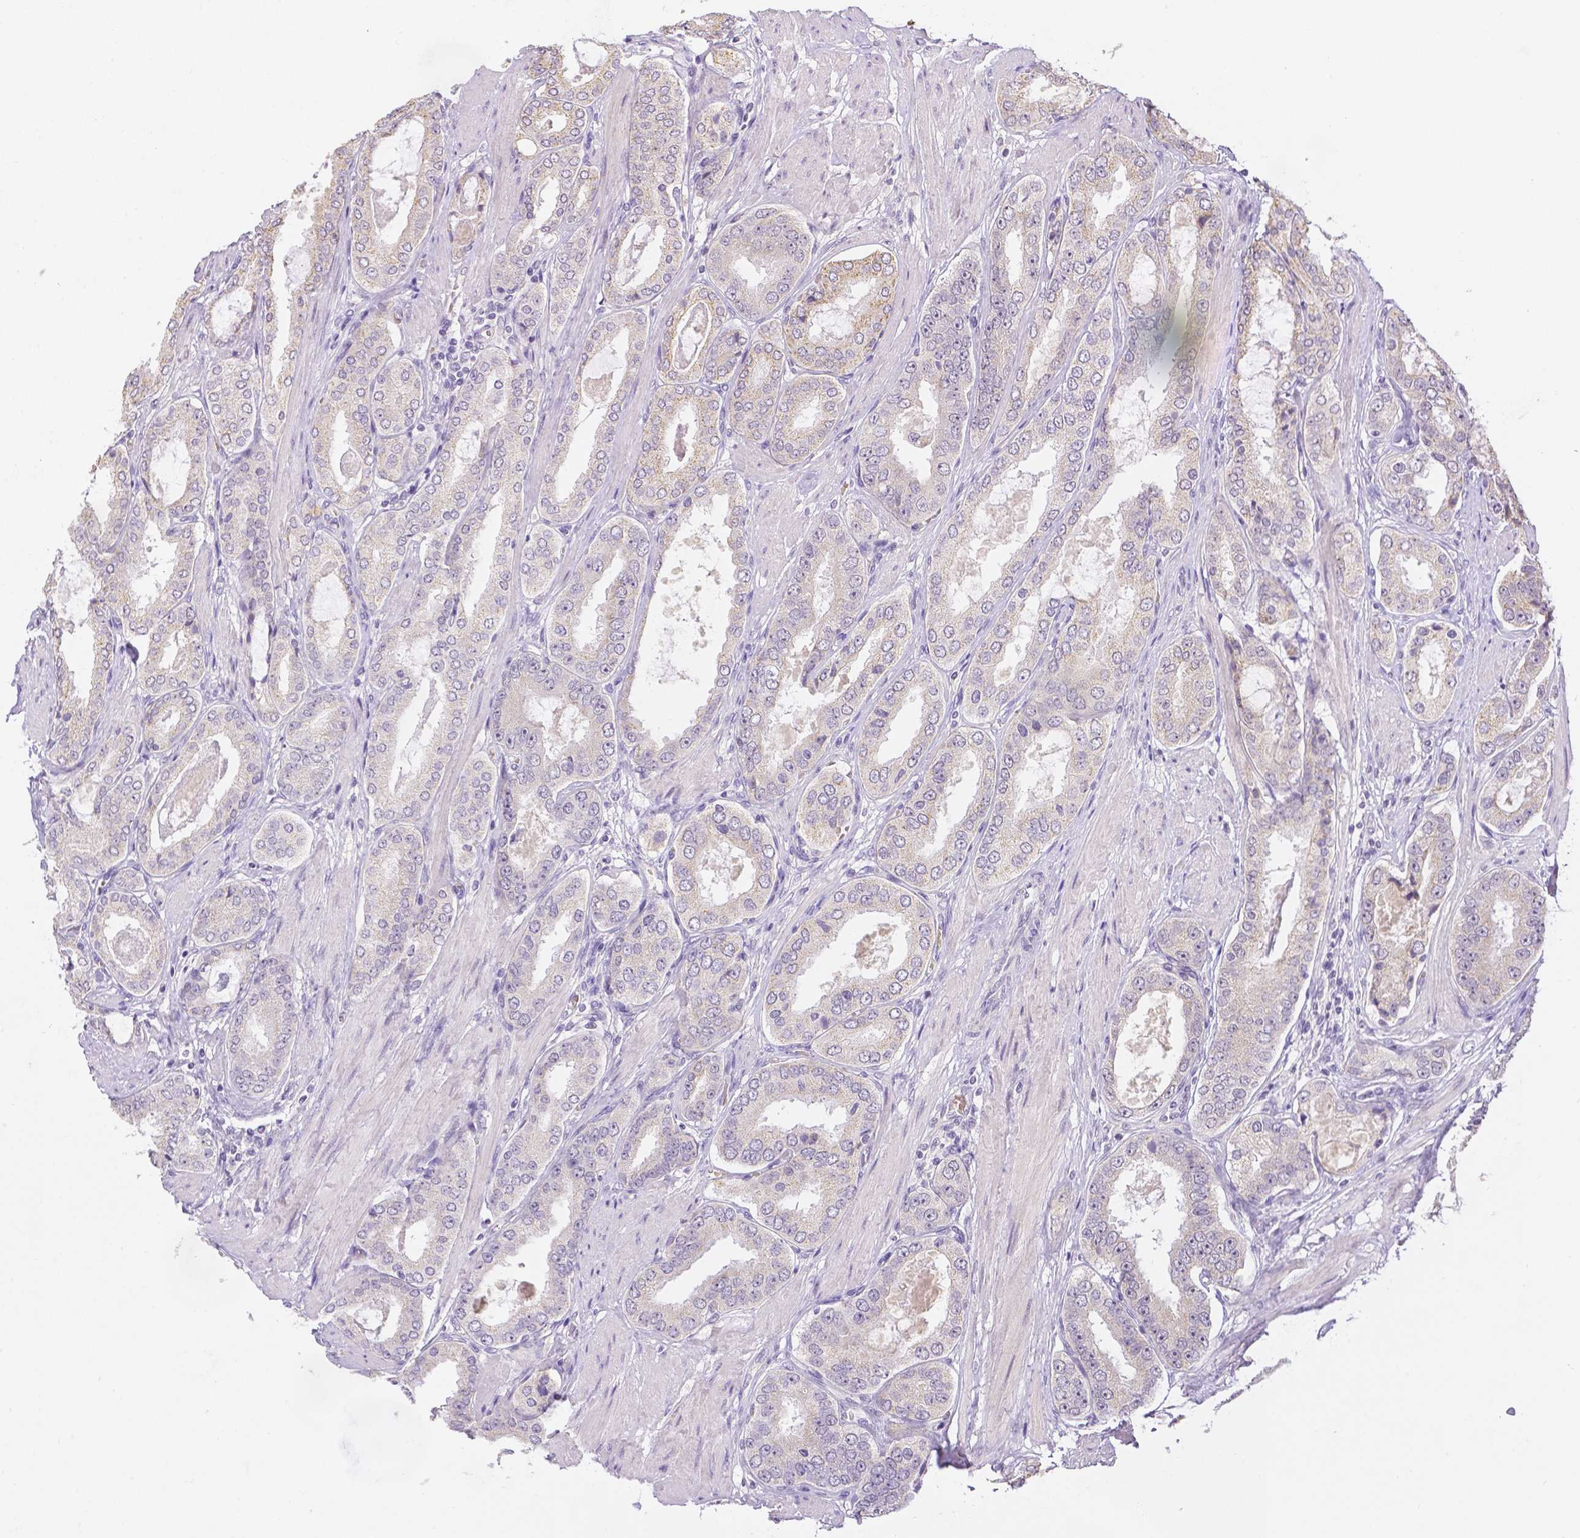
{"staining": {"intensity": "weak", "quantity": "<25%", "location": "cytoplasmic/membranous"}, "tissue": "prostate cancer", "cell_type": "Tumor cells", "image_type": "cancer", "snomed": [{"axis": "morphology", "description": "Adenocarcinoma, High grade"}, {"axis": "topography", "description": "Prostate"}], "caption": "A histopathology image of prostate cancer stained for a protein demonstrates no brown staining in tumor cells.", "gene": "ZNF280B", "patient": {"sex": "male", "age": 63}}